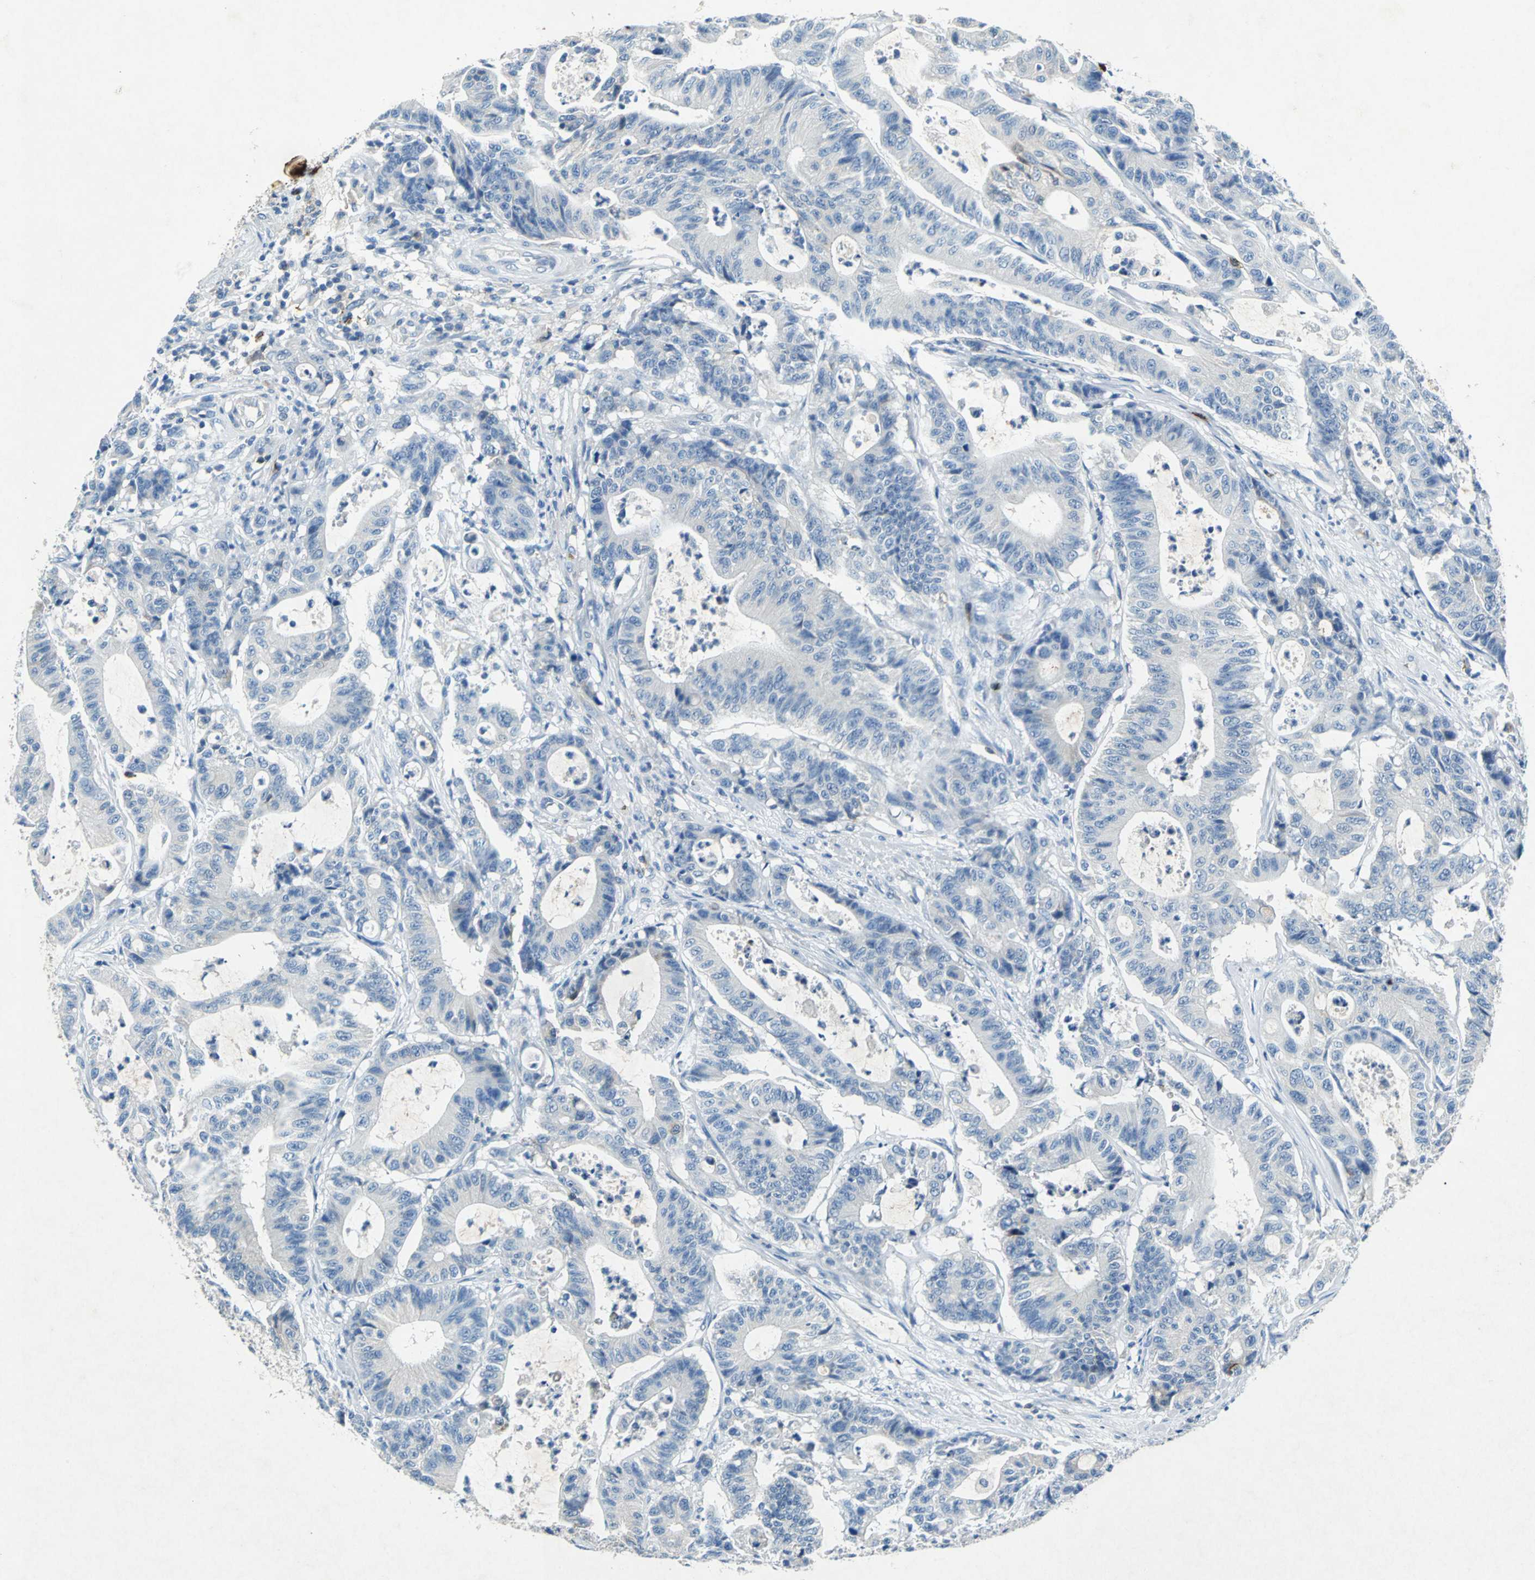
{"staining": {"intensity": "negative", "quantity": "none", "location": "none"}, "tissue": "colorectal cancer", "cell_type": "Tumor cells", "image_type": "cancer", "snomed": [{"axis": "morphology", "description": "Adenocarcinoma, NOS"}, {"axis": "topography", "description": "Colon"}], "caption": "An IHC image of adenocarcinoma (colorectal) is shown. There is no staining in tumor cells of adenocarcinoma (colorectal).", "gene": "RPS13", "patient": {"sex": "female", "age": 84}}